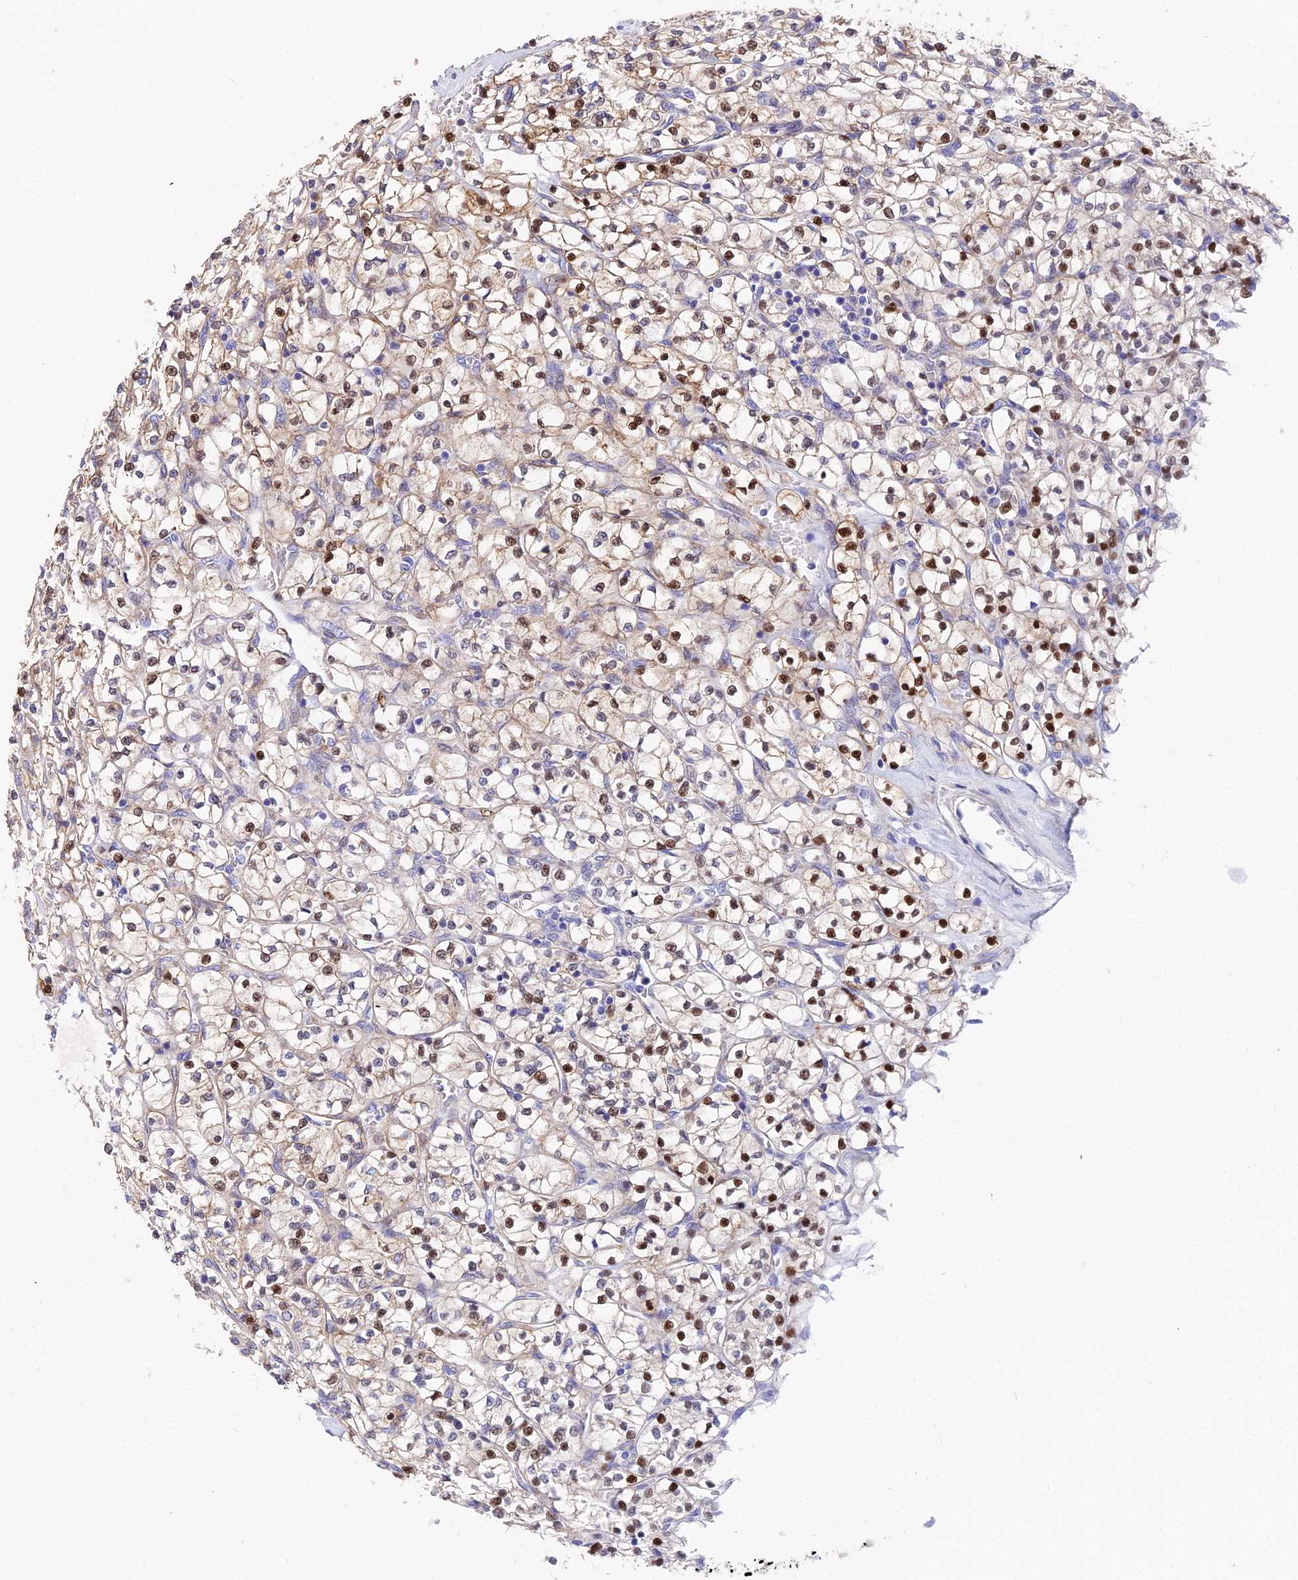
{"staining": {"intensity": "strong", "quantity": "25%-75%", "location": "nuclear"}, "tissue": "renal cancer", "cell_type": "Tumor cells", "image_type": "cancer", "snomed": [{"axis": "morphology", "description": "Adenocarcinoma, NOS"}, {"axis": "topography", "description": "Kidney"}], "caption": "Adenocarcinoma (renal) stained for a protein demonstrates strong nuclear positivity in tumor cells. The staining is performed using DAB brown chromogen to label protein expression. The nuclei are counter-stained blue using hematoxylin.", "gene": "CEP41", "patient": {"sex": "female", "age": 64}}